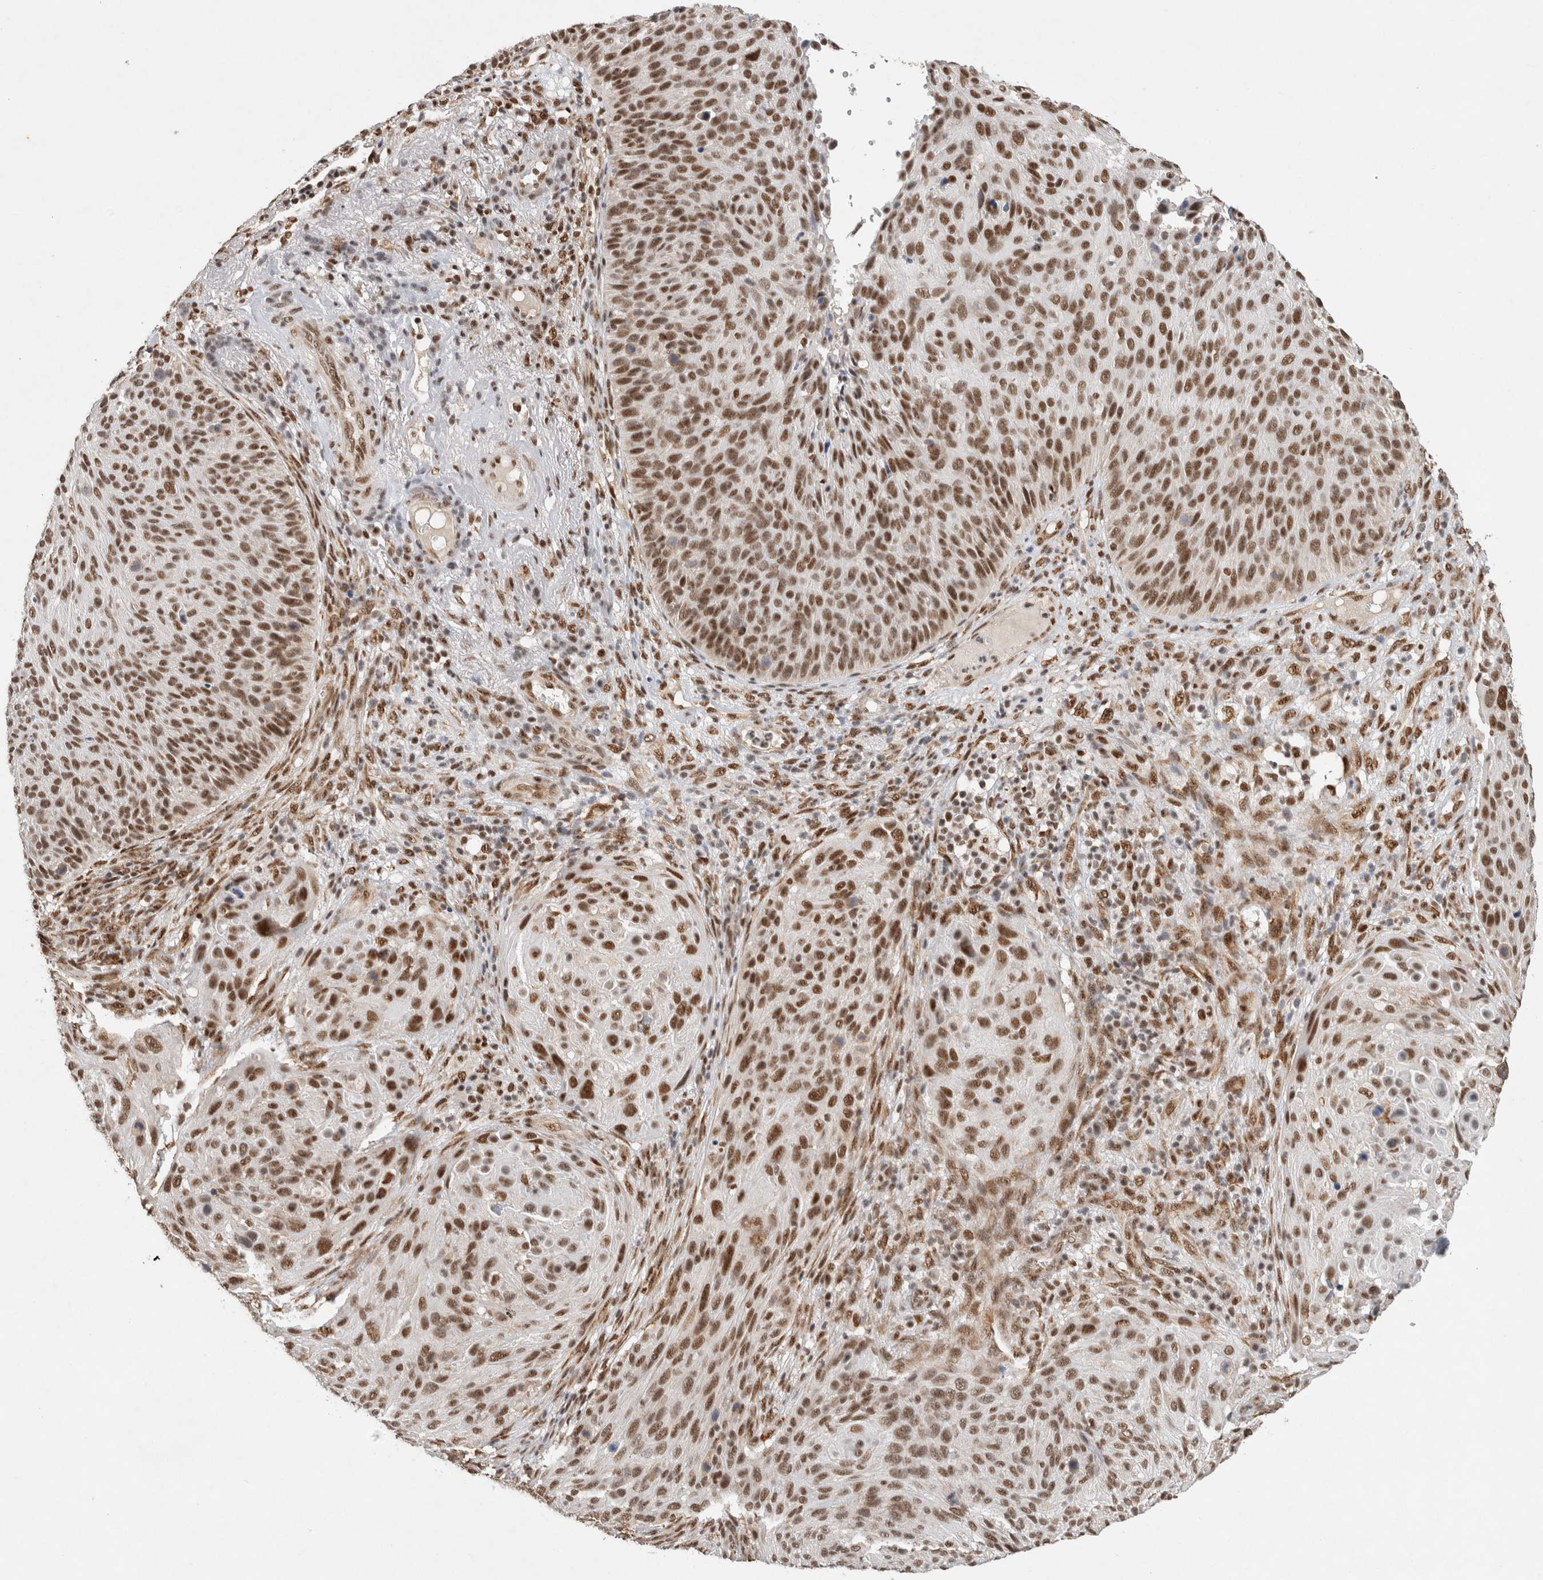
{"staining": {"intensity": "strong", "quantity": ">75%", "location": "nuclear"}, "tissue": "cervical cancer", "cell_type": "Tumor cells", "image_type": "cancer", "snomed": [{"axis": "morphology", "description": "Squamous cell carcinoma, NOS"}, {"axis": "topography", "description": "Cervix"}], "caption": "Immunohistochemical staining of cervical cancer shows high levels of strong nuclear protein expression in about >75% of tumor cells.", "gene": "DDX42", "patient": {"sex": "female", "age": 74}}